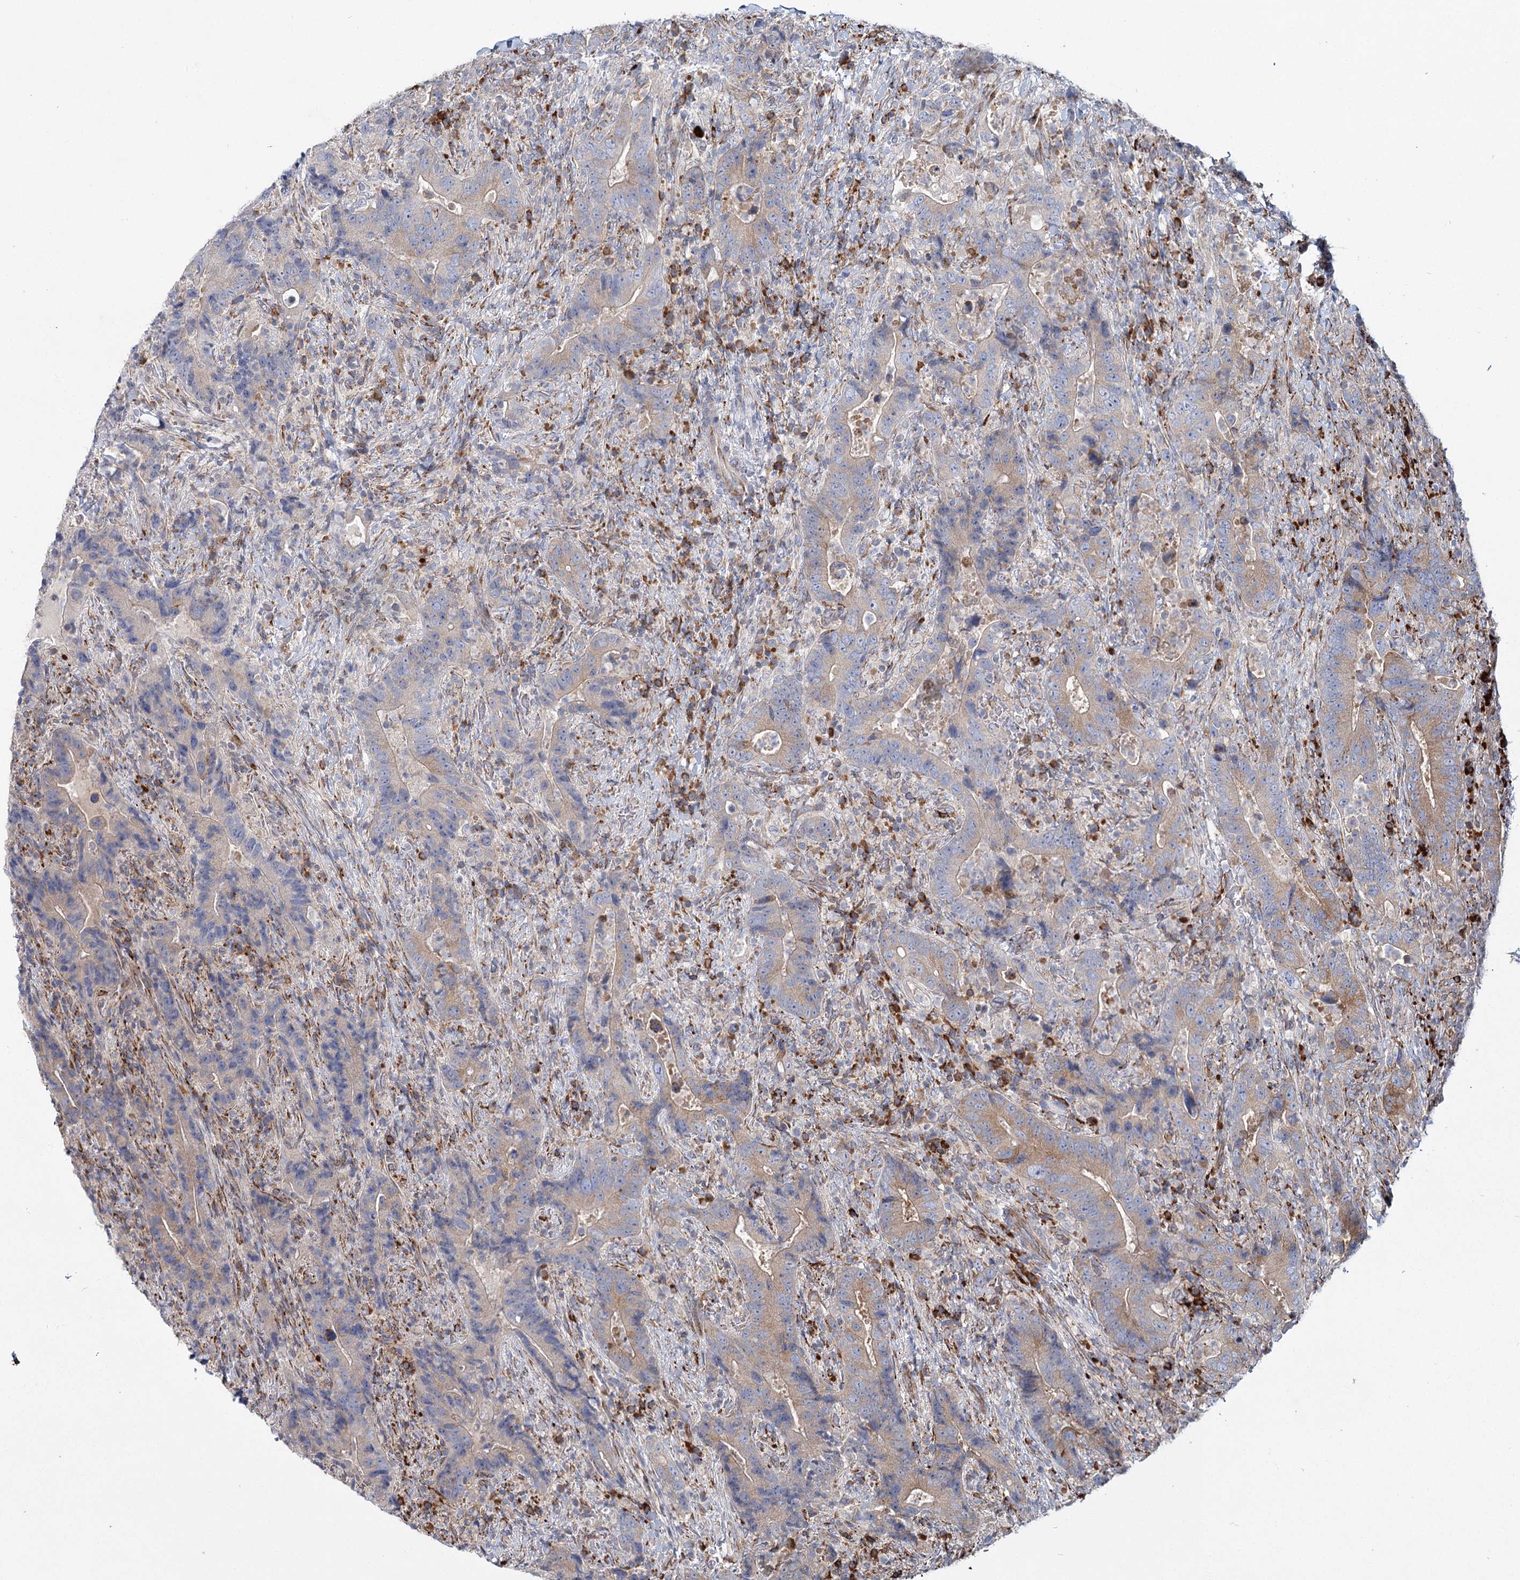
{"staining": {"intensity": "weak", "quantity": "25%-75%", "location": "cytoplasmic/membranous"}, "tissue": "colorectal cancer", "cell_type": "Tumor cells", "image_type": "cancer", "snomed": [{"axis": "morphology", "description": "Adenocarcinoma, NOS"}, {"axis": "topography", "description": "Colon"}], "caption": "This histopathology image demonstrates colorectal cancer stained with IHC to label a protein in brown. The cytoplasmic/membranous of tumor cells show weak positivity for the protein. Nuclei are counter-stained blue.", "gene": "POGLUT1", "patient": {"sex": "female", "age": 75}}